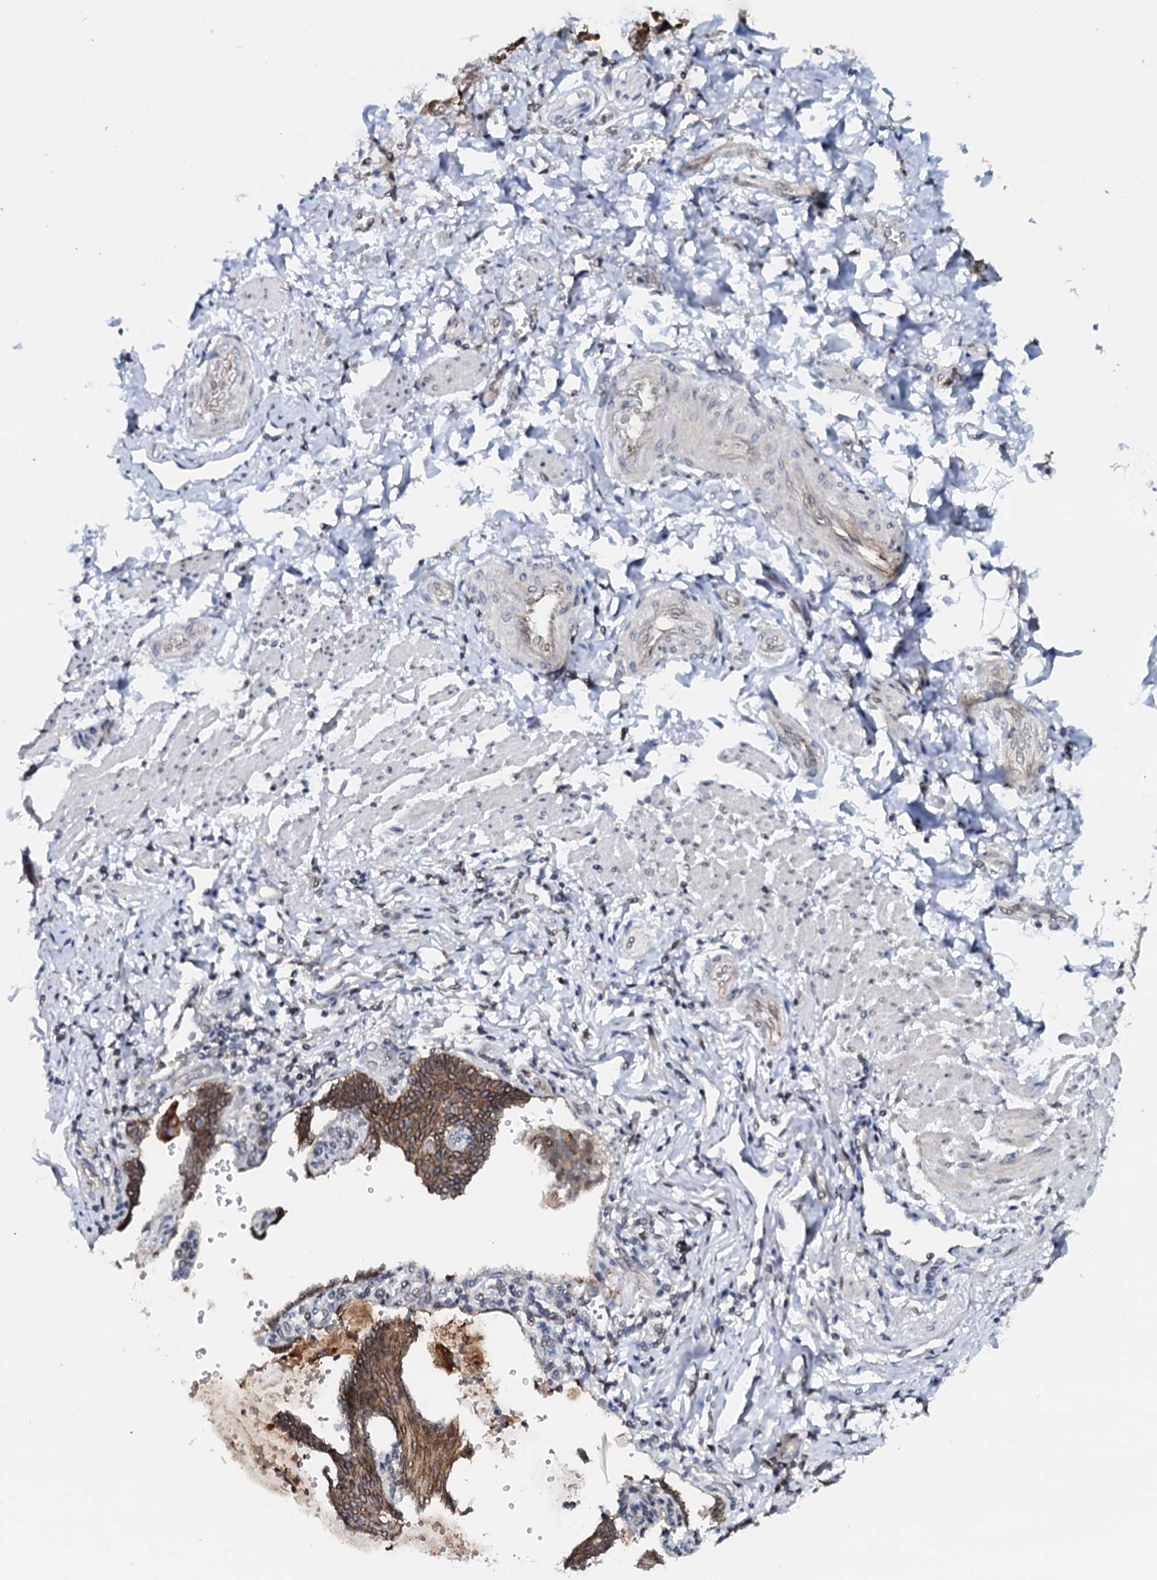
{"staining": {"intensity": "moderate", "quantity": "<25%", "location": "cytoplasmic/membranous"}, "tissue": "stomach cancer", "cell_type": "Tumor cells", "image_type": "cancer", "snomed": [{"axis": "morphology", "description": "Adenocarcinoma, NOS"}, {"axis": "topography", "description": "Stomach"}], "caption": "Stomach cancer tissue shows moderate cytoplasmic/membranous positivity in approximately <25% of tumor cells, visualized by immunohistochemistry.", "gene": "SNTA1", "patient": {"sex": "male", "age": 62}}